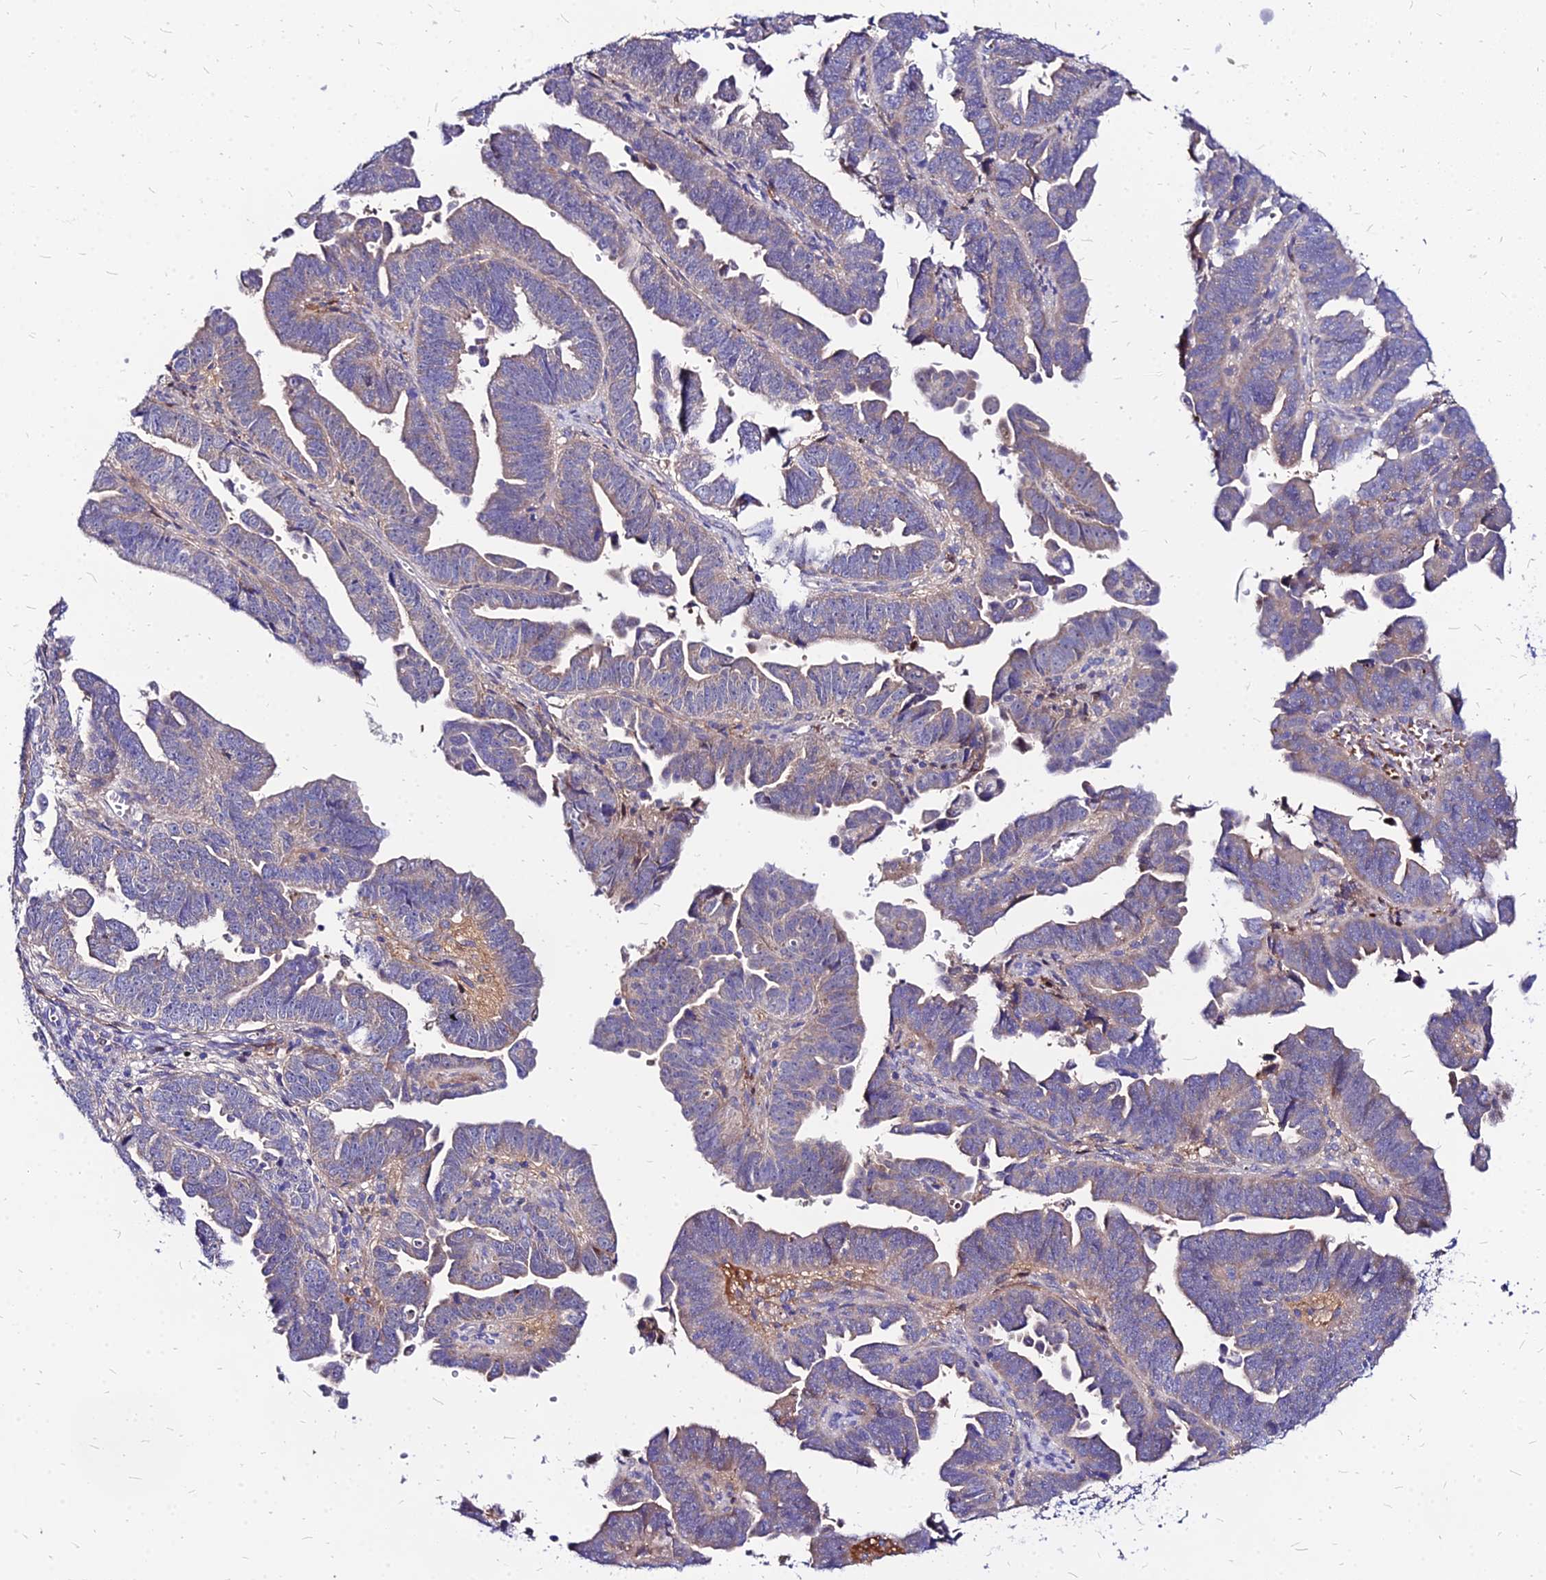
{"staining": {"intensity": "negative", "quantity": "none", "location": "none"}, "tissue": "endometrial cancer", "cell_type": "Tumor cells", "image_type": "cancer", "snomed": [{"axis": "morphology", "description": "Adenocarcinoma, NOS"}, {"axis": "topography", "description": "Endometrium"}], "caption": "Adenocarcinoma (endometrial) was stained to show a protein in brown. There is no significant positivity in tumor cells.", "gene": "ACSM6", "patient": {"sex": "female", "age": 75}}